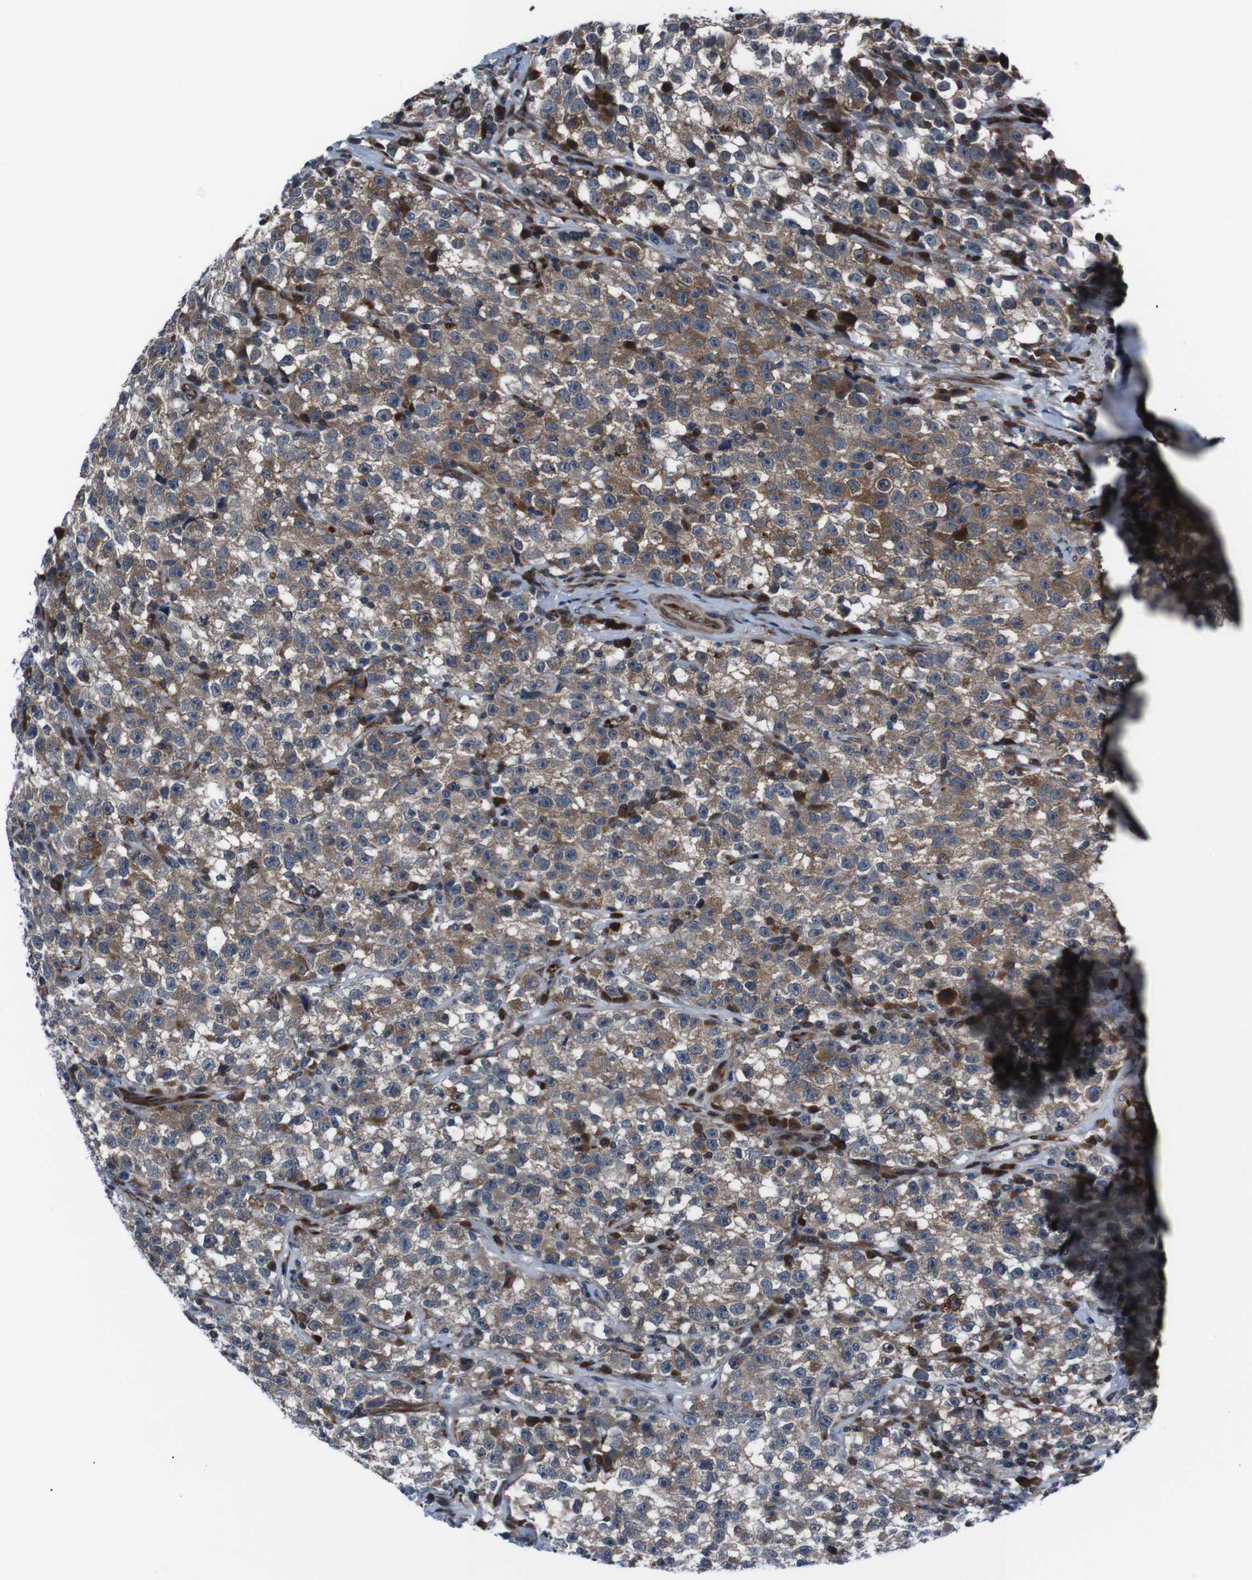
{"staining": {"intensity": "moderate", "quantity": ">75%", "location": "cytoplasmic/membranous"}, "tissue": "testis cancer", "cell_type": "Tumor cells", "image_type": "cancer", "snomed": [{"axis": "morphology", "description": "Seminoma, NOS"}, {"axis": "topography", "description": "Testis"}], "caption": "Moderate cytoplasmic/membranous positivity is present in about >75% of tumor cells in seminoma (testis).", "gene": "EIF4A2", "patient": {"sex": "male", "age": 22}}